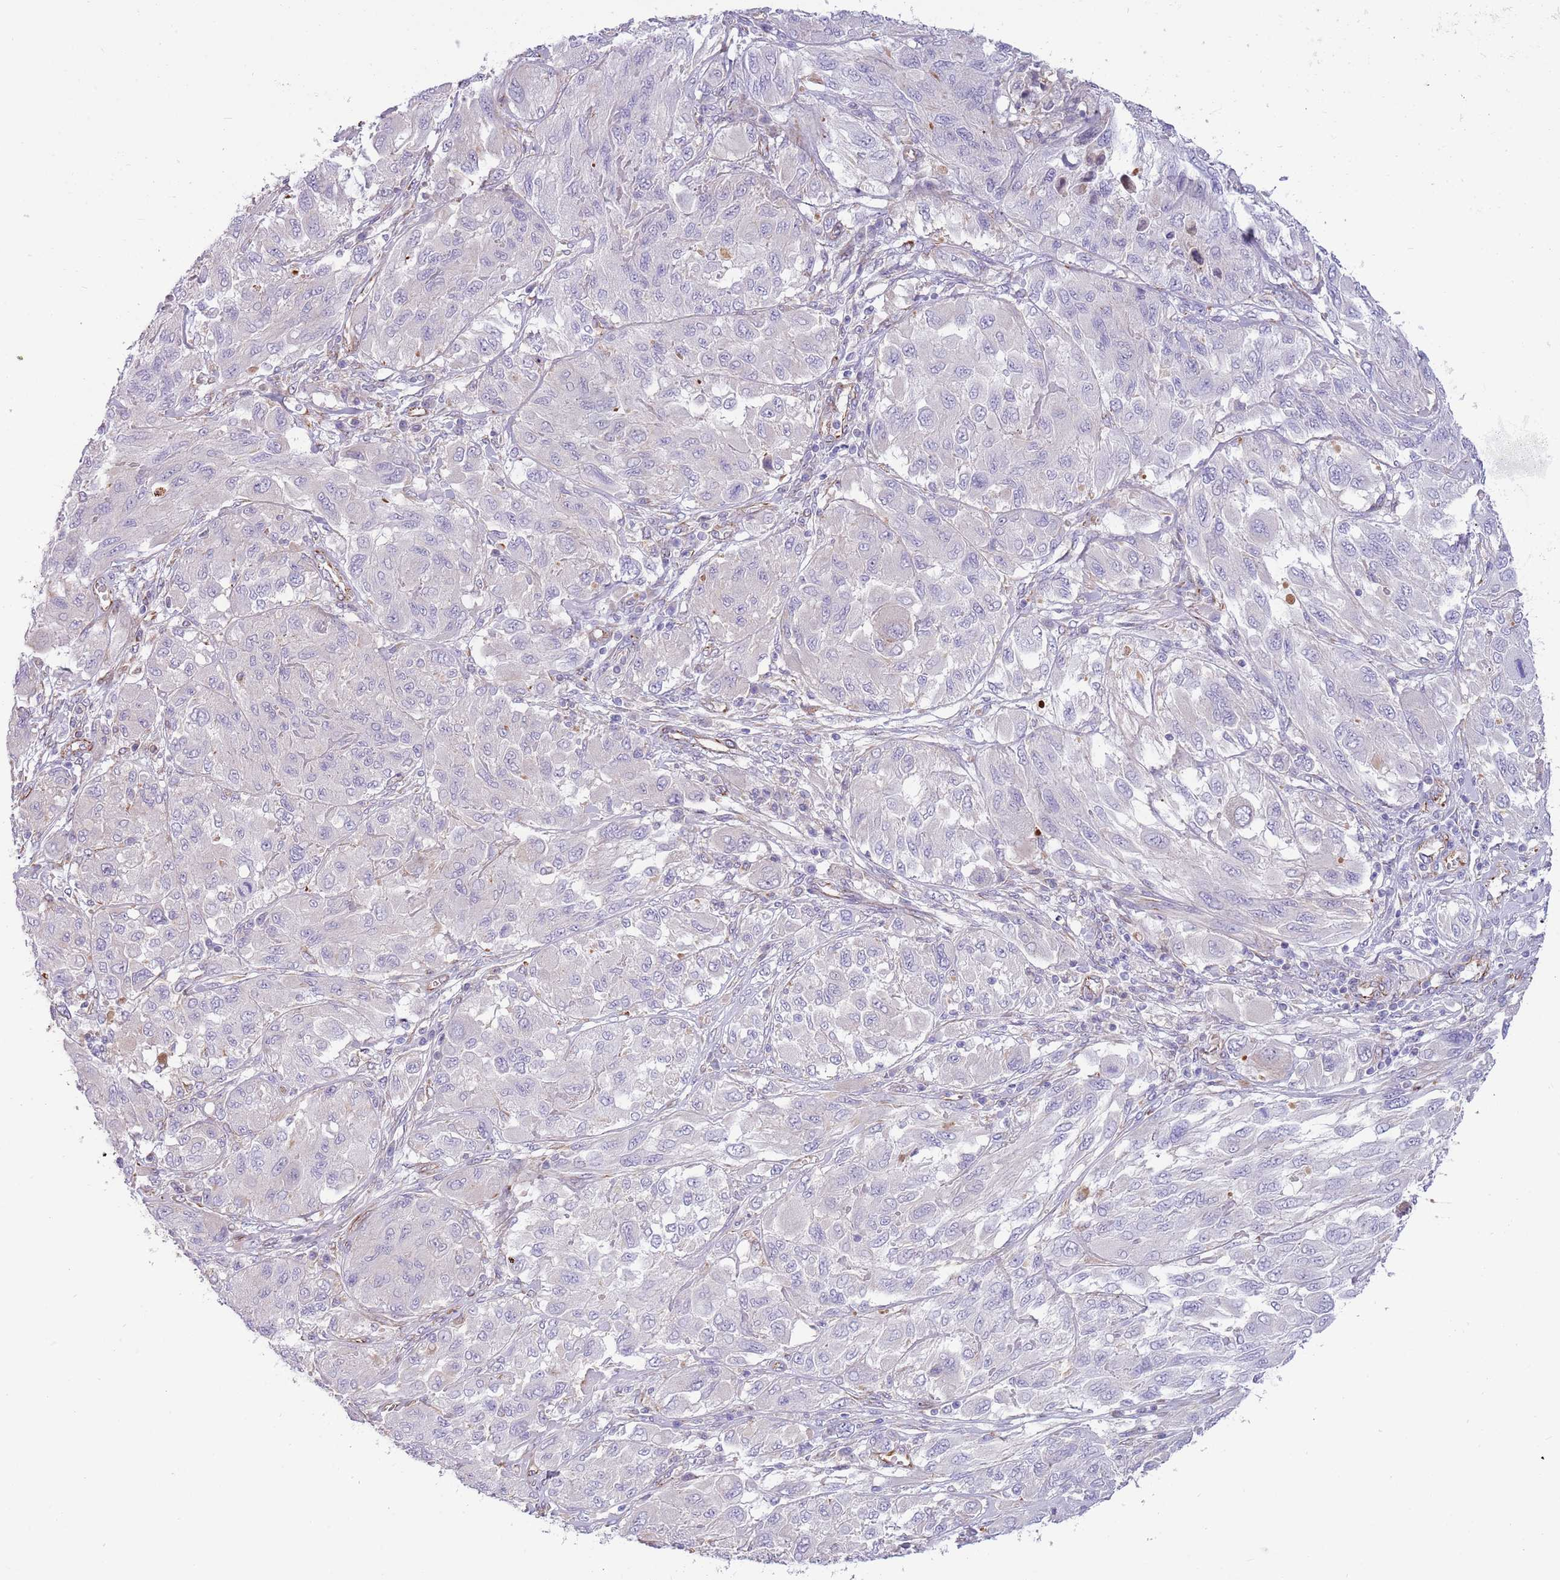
{"staining": {"intensity": "negative", "quantity": "none", "location": "none"}, "tissue": "melanoma", "cell_type": "Tumor cells", "image_type": "cancer", "snomed": [{"axis": "morphology", "description": "Malignant melanoma, NOS"}, {"axis": "topography", "description": "Skin"}], "caption": "Malignant melanoma was stained to show a protein in brown. There is no significant staining in tumor cells. (Brightfield microscopy of DAB (3,3'-diaminobenzidine) immunohistochemistry at high magnification).", "gene": "MOGAT1", "patient": {"sex": "female", "age": 91}}